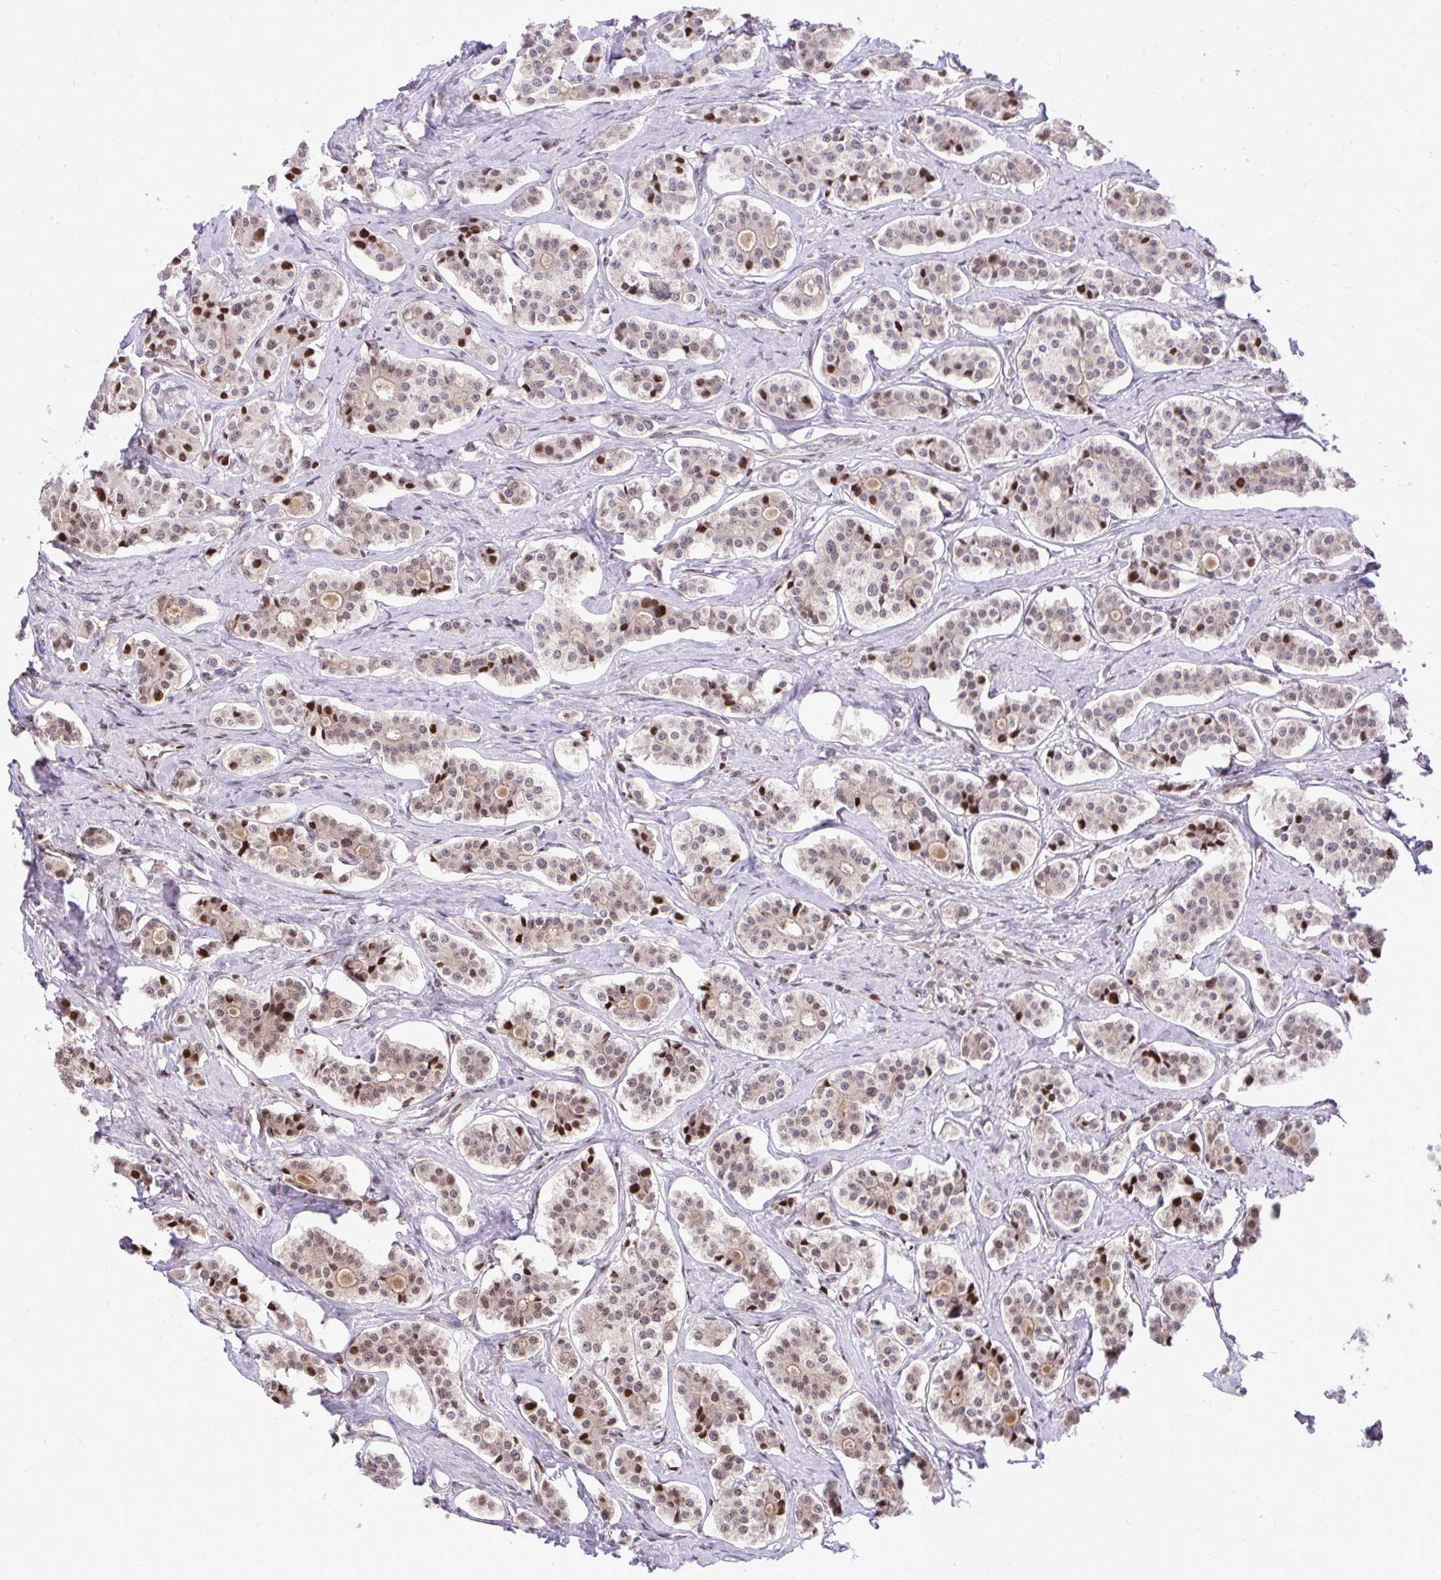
{"staining": {"intensity": "strong", "quantity": "<25%", "location": "nuclear"}, "tissue": "carcinoid", "cell_type": "Tumor cells", "image_type": "cancer", "snomed": [{"axis": "morphology", "description": "Carcinoid, malignant, NOS"}, {"axis": "topography", "description": "Small intestine"}], "caption": "A medium amount of strong nuclear staining is appreciated in approximately <25% of tumor cells in carcinoid tissue.", "gene": "PIGY", "patient": {"sex": "male", "age": 63}}